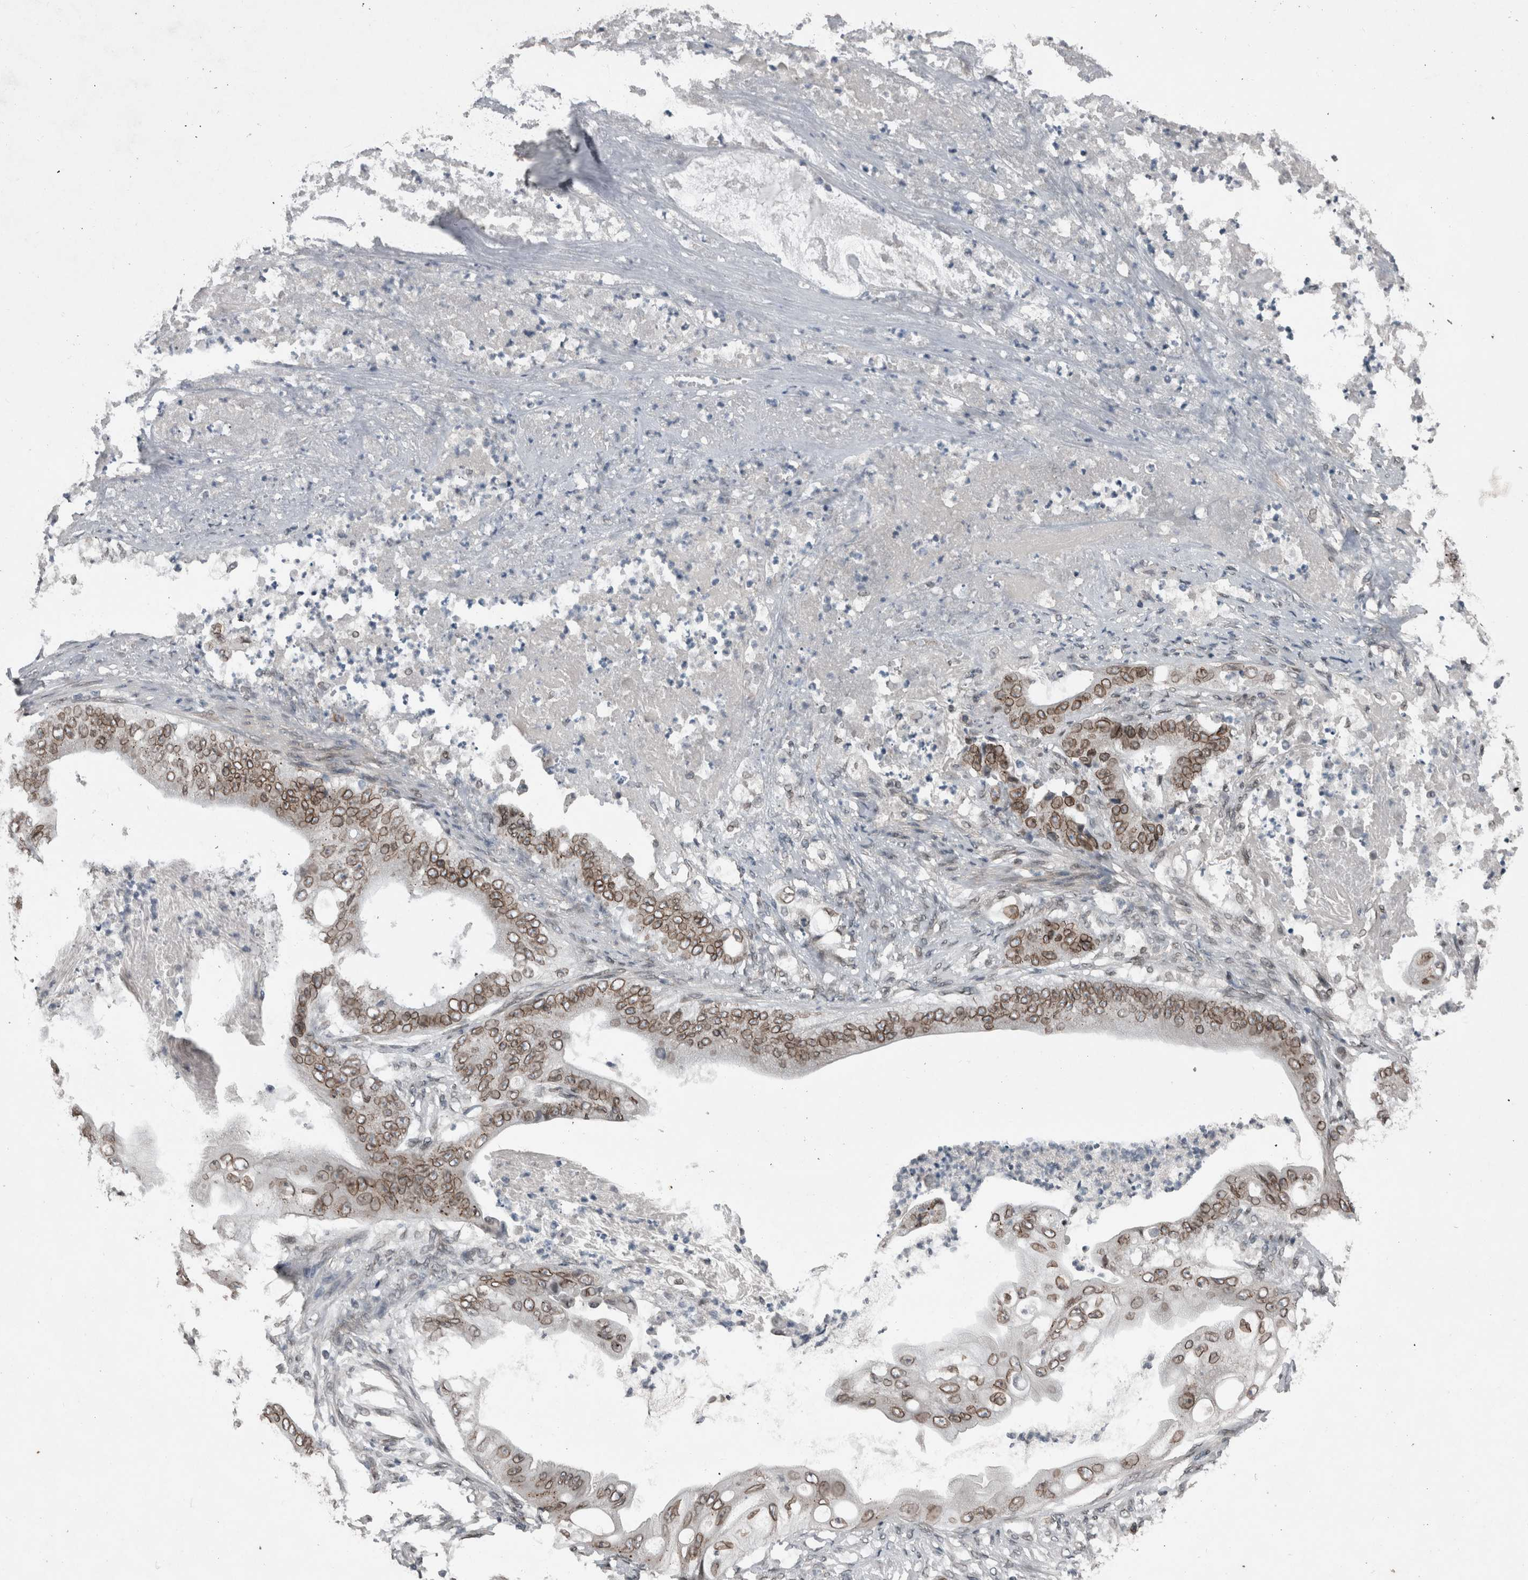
{"staining": {"intensity": "moderate", "quantity": ">75%", "location": "cytoplasmic/membranous,nuclear"}, "tissue": "stomach cancer", "cell_type": "Tumor cells", "image_type": "cancer", "snomed": [{"axis": "morphology", "description": "Adenocarcinoma, NOS"}, {"axis": "topography", "description": "Stomach"}], "caption": "Brown immunohistochemical staining in human stomach cancer (adenocarcinoma) shows moderate cytoplasmic/membranous and nuclear positivity in about >75% of tumor cells. Immunohistochemistry (ihc) stains the protein of interest in brown and the nuclei are stained blue.", "gene": "RANBP2", "patient": {"sex": "female", "age": 73}}